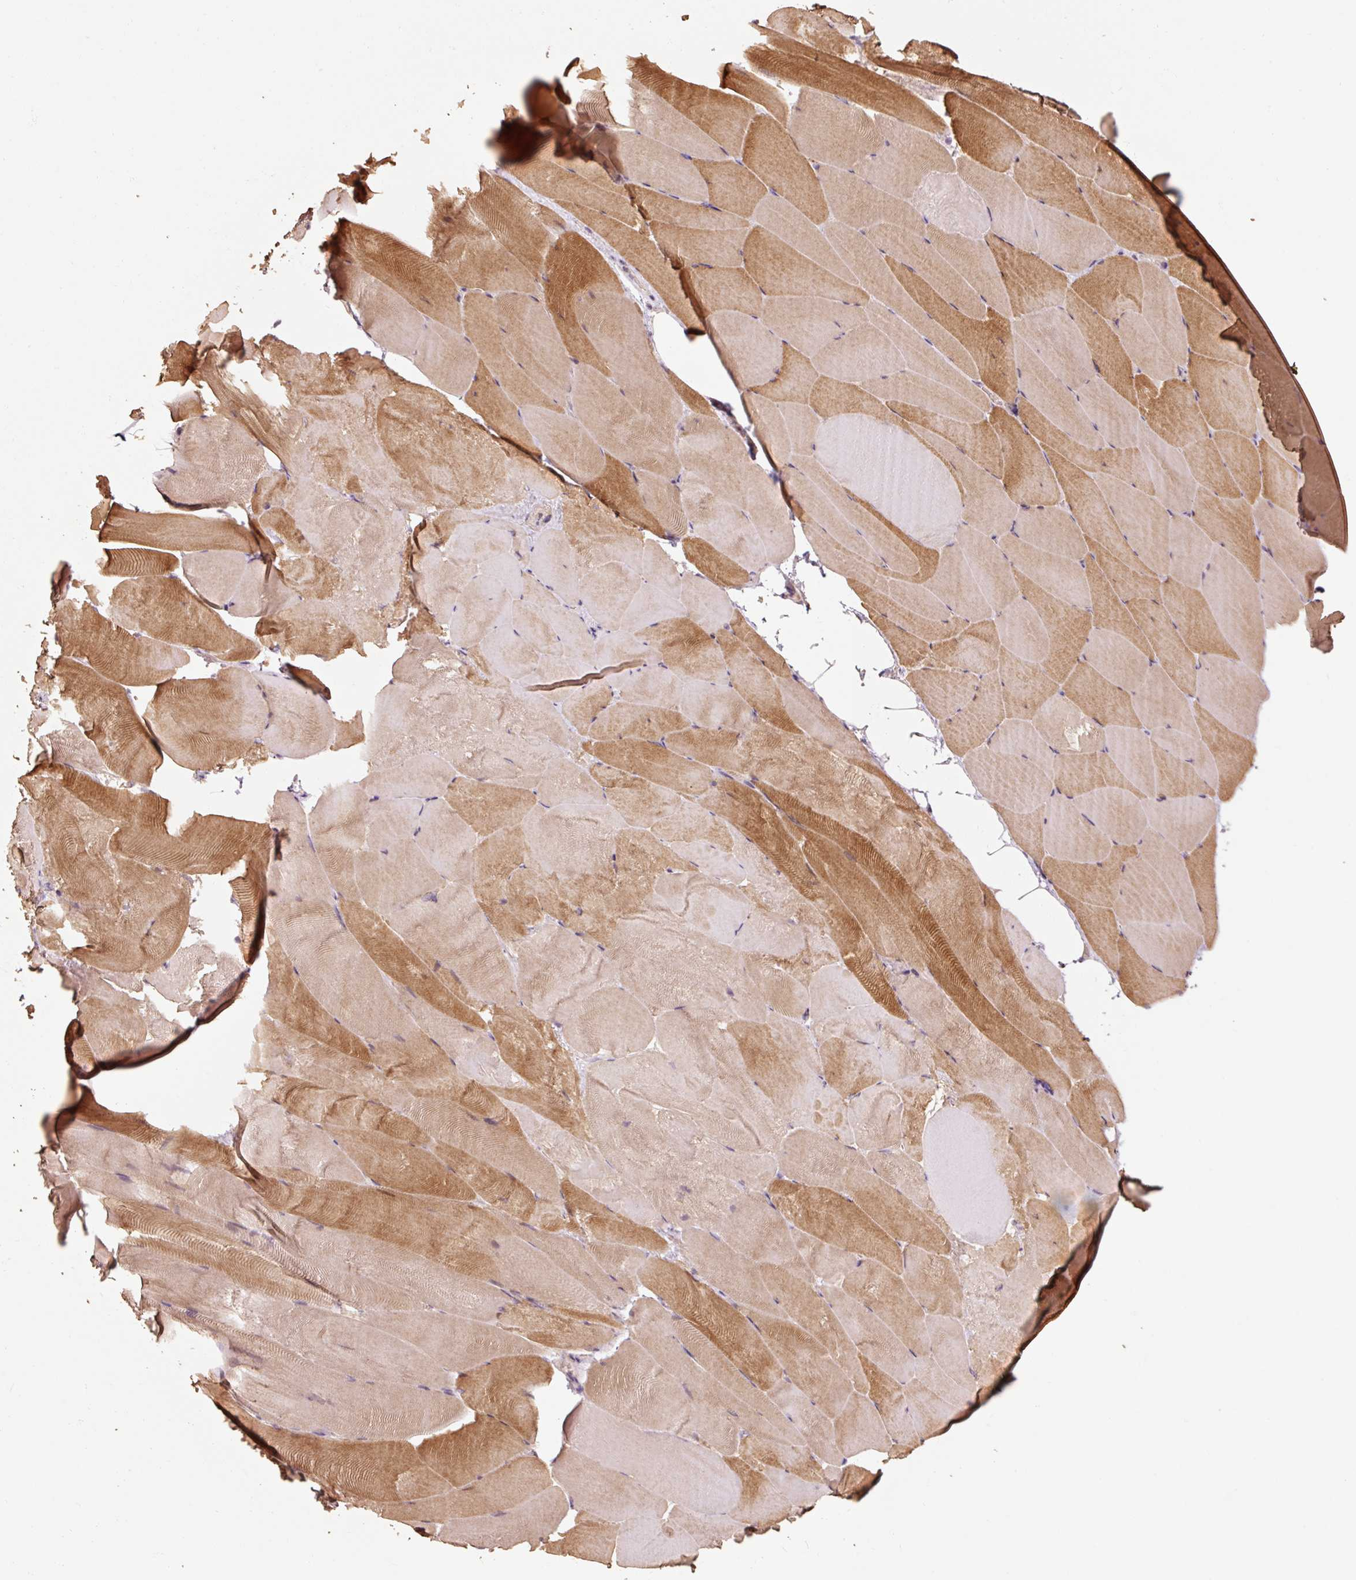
{"staining": {"intensity": "moderate", "quantity": "25%-75%", "location": "cytoplasmic/membranous"}, "tissue": "skeletal muscle", "cell_type": "Myocytes", "image_type": "normal", "snomed": [{"axis": "morphology", "description": "Normal tissue, NOS"}, {"axis": "topography", "description": "Skeletal muscle"}], "caption": "A brown stain labels moderate cytoplasmic/membranous expression of a protein in myocytes of benign human skeletal muscle.", "gene": "EFHC1", "patient": {"sex": "female", "age": 64}}